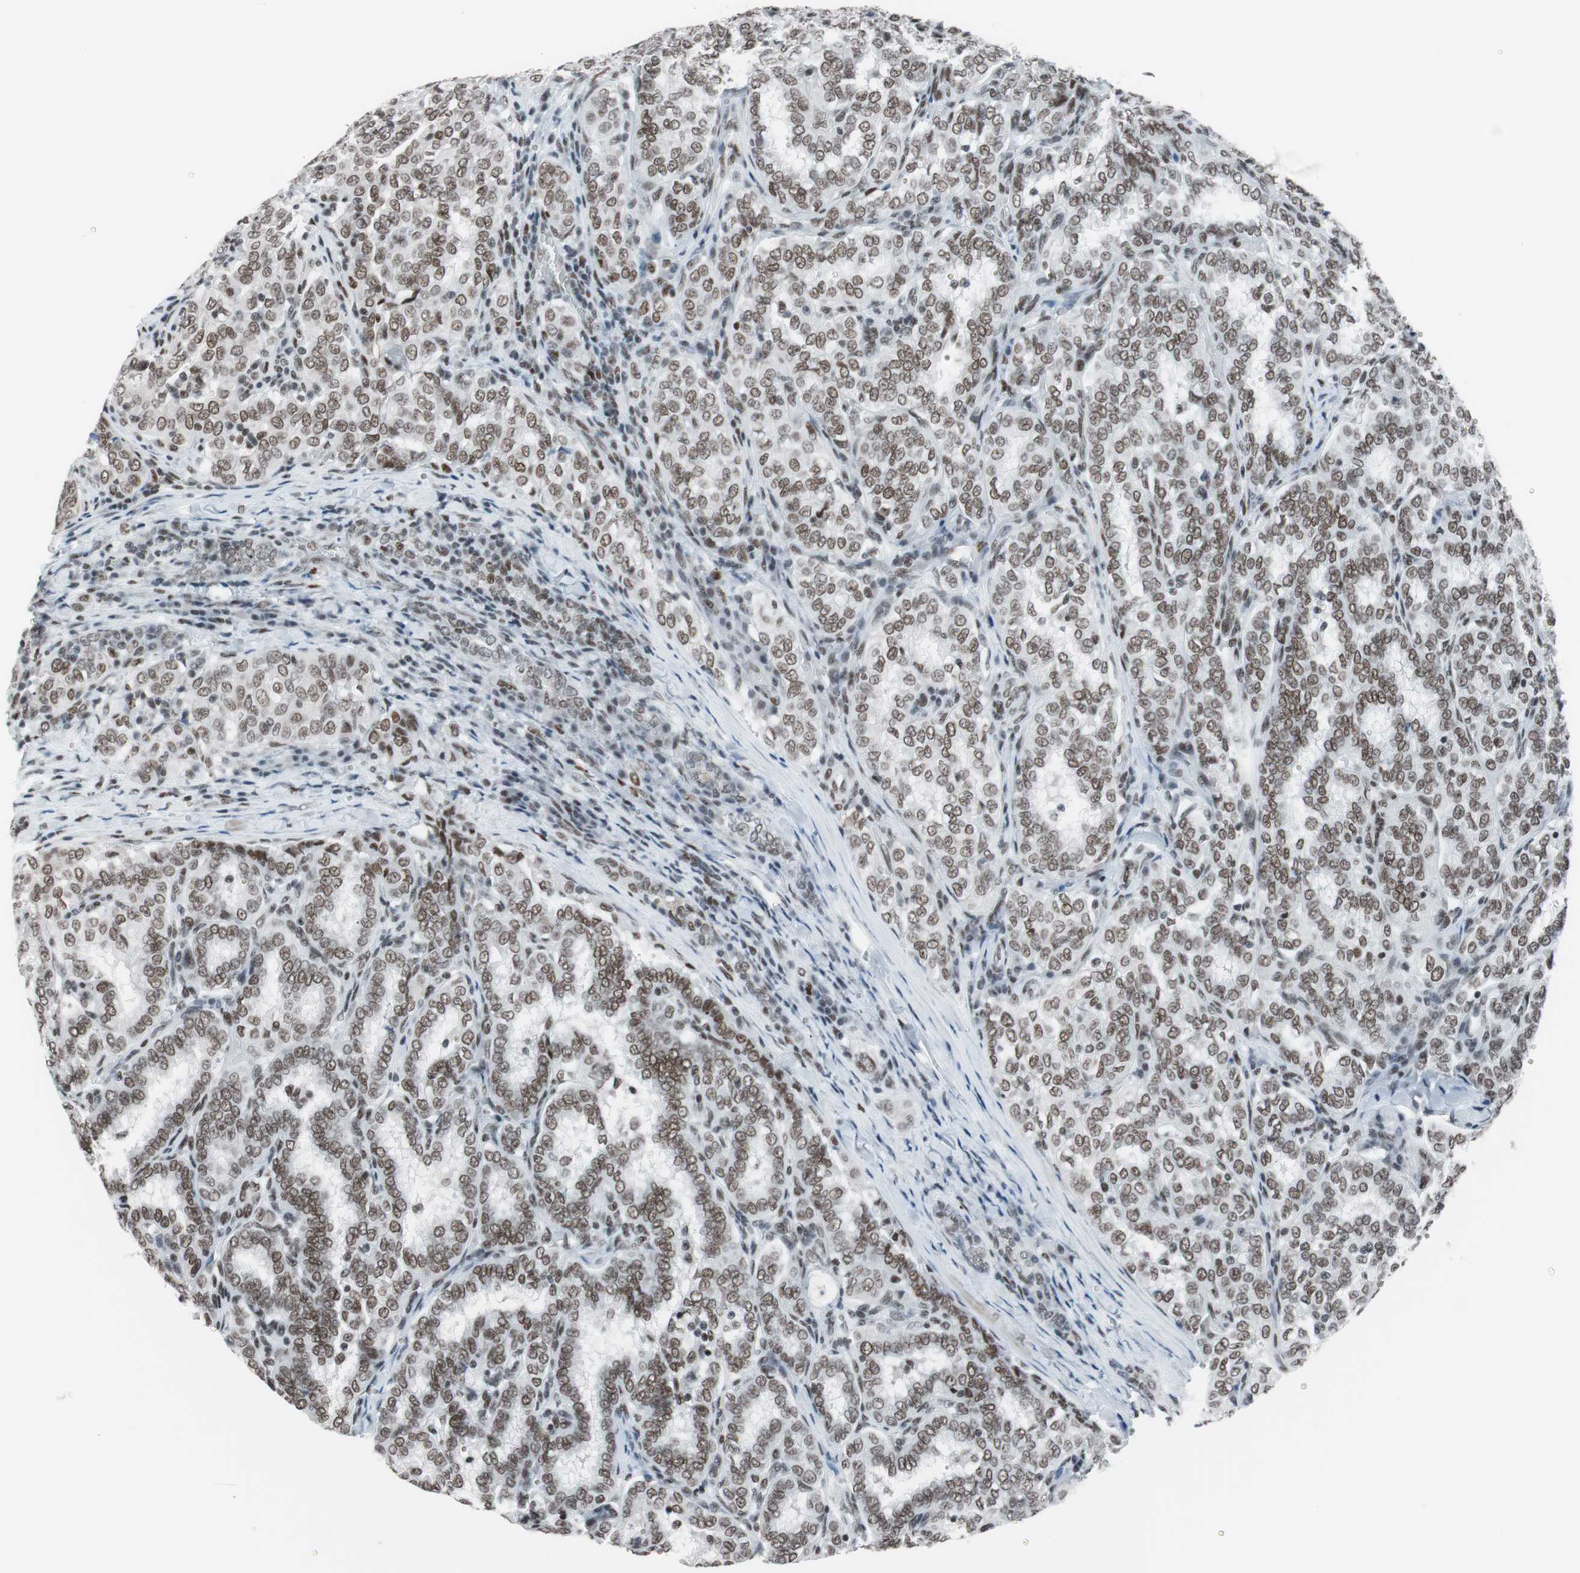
{"staining": {"intensity": "moderate", "quantity": ">75%", "location": "nuclear"}, "tissue": "thyroid cancer", "cell_type": "Tumor cells", "image_type": "cancer", "snomed": [{"axis": "morphology", "description": "Papillary adenocarcinoma, NOS"}, {"axis": "topography", "description": "Thyroid gland"}], "caption": "An immunohistochemistry (IHC) image of neoplastic tissue is shown. Protein staining in brown labels moderate nuclear positivity in papillary adenocarcinoma (thyroid) within tumor cells.", "gene": "ARID1A", "patient": {"sex": "female", "age": 30}}